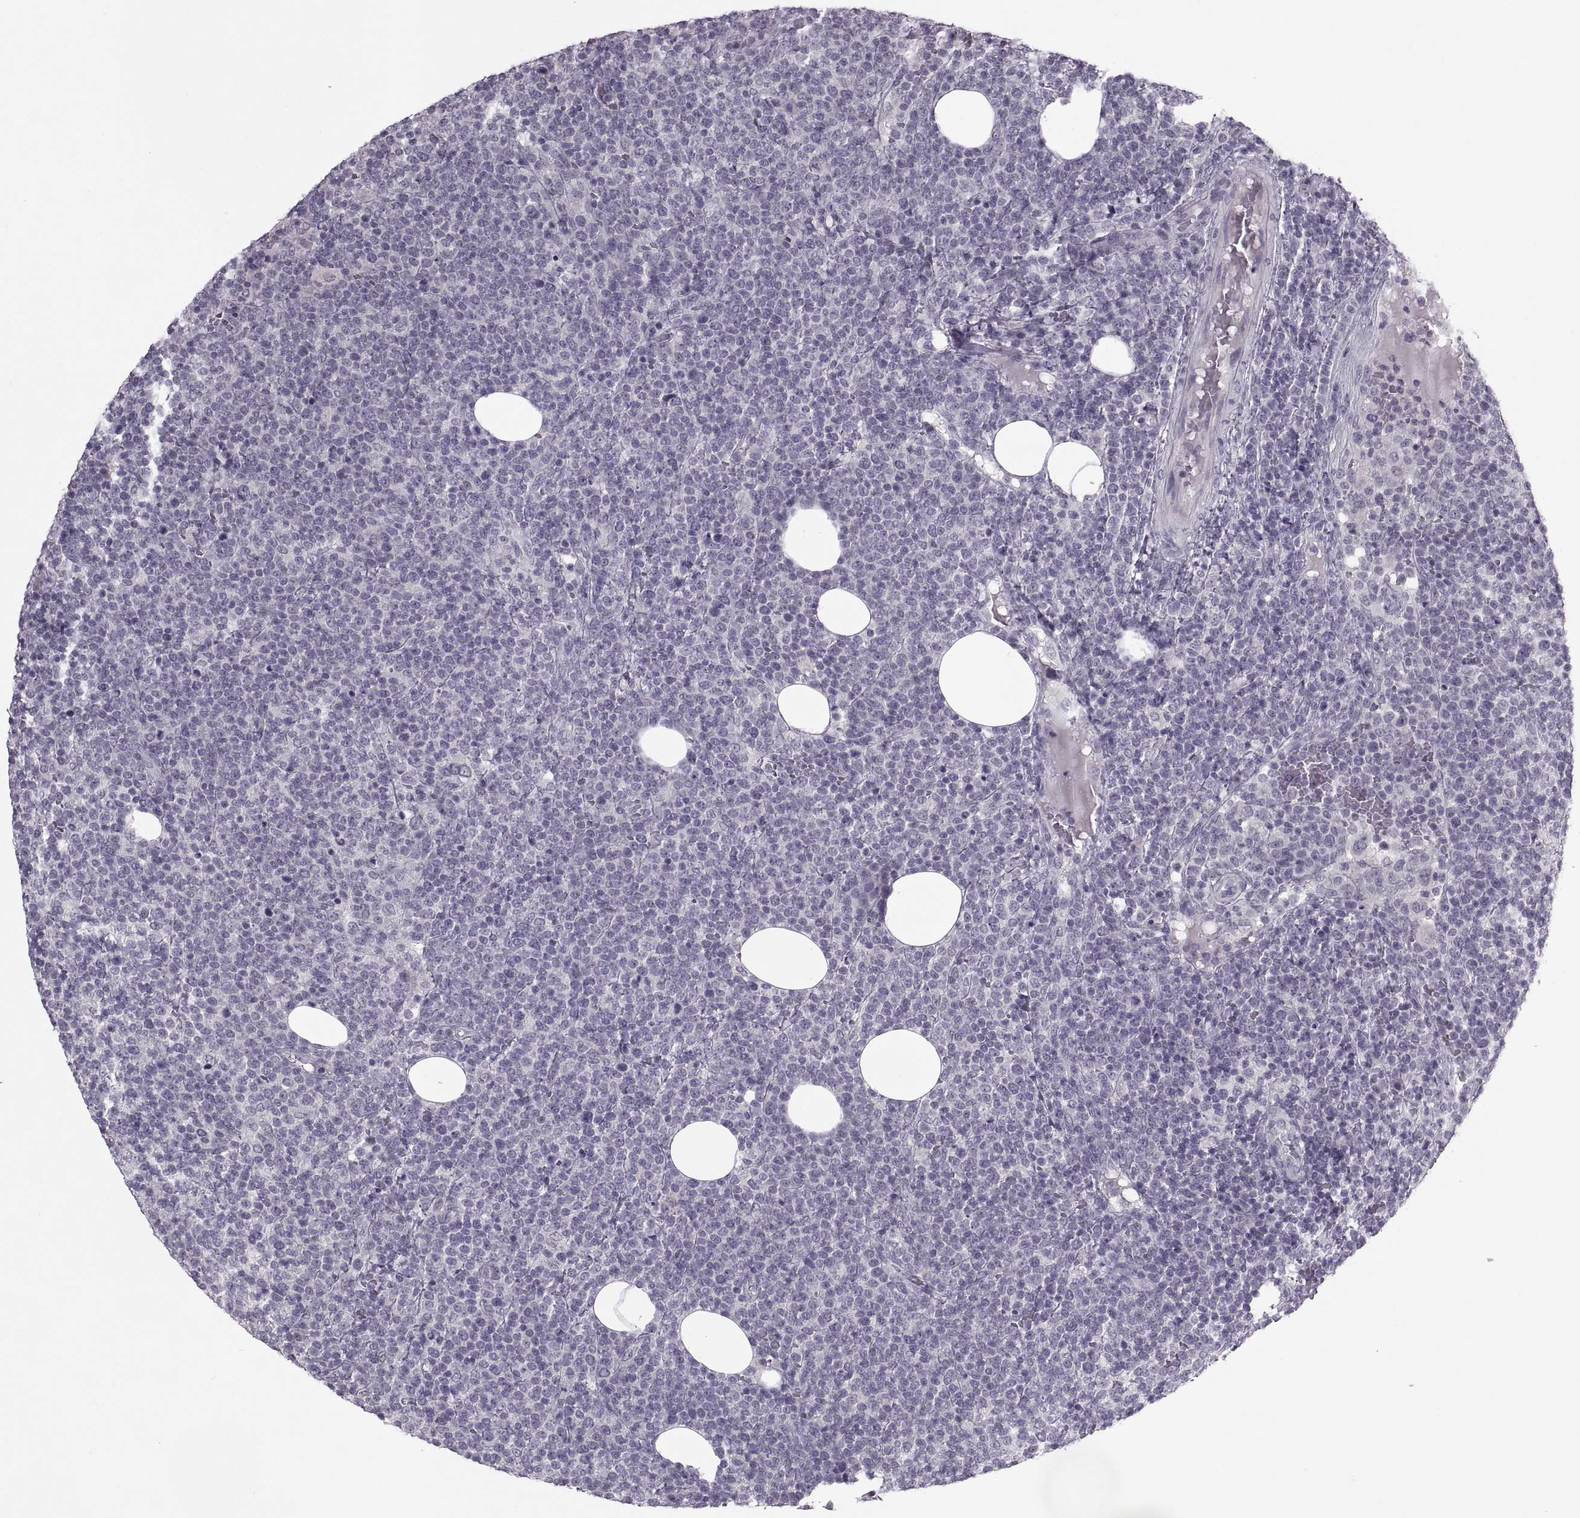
{"staining": {"intensity": "negative", "quantity": "none", "location": "none"}, "tissue": "lymphoma", "cell_type": "Tumor cells", "image_type": "cancer", "snomed": [{"axis": "morphology", "description": "Malignant lymphoma, non-Hodgkin's type, High grade"}, {"axis": "topography", "description": "Lymph node"}], "caption": "This is a photomicrograph of immunohistochemistry staining of lymphoma, which shows no positivity in tumor cells.", "gene": "MGAT4D", "patient": {"sex": "male", "age": 61}}